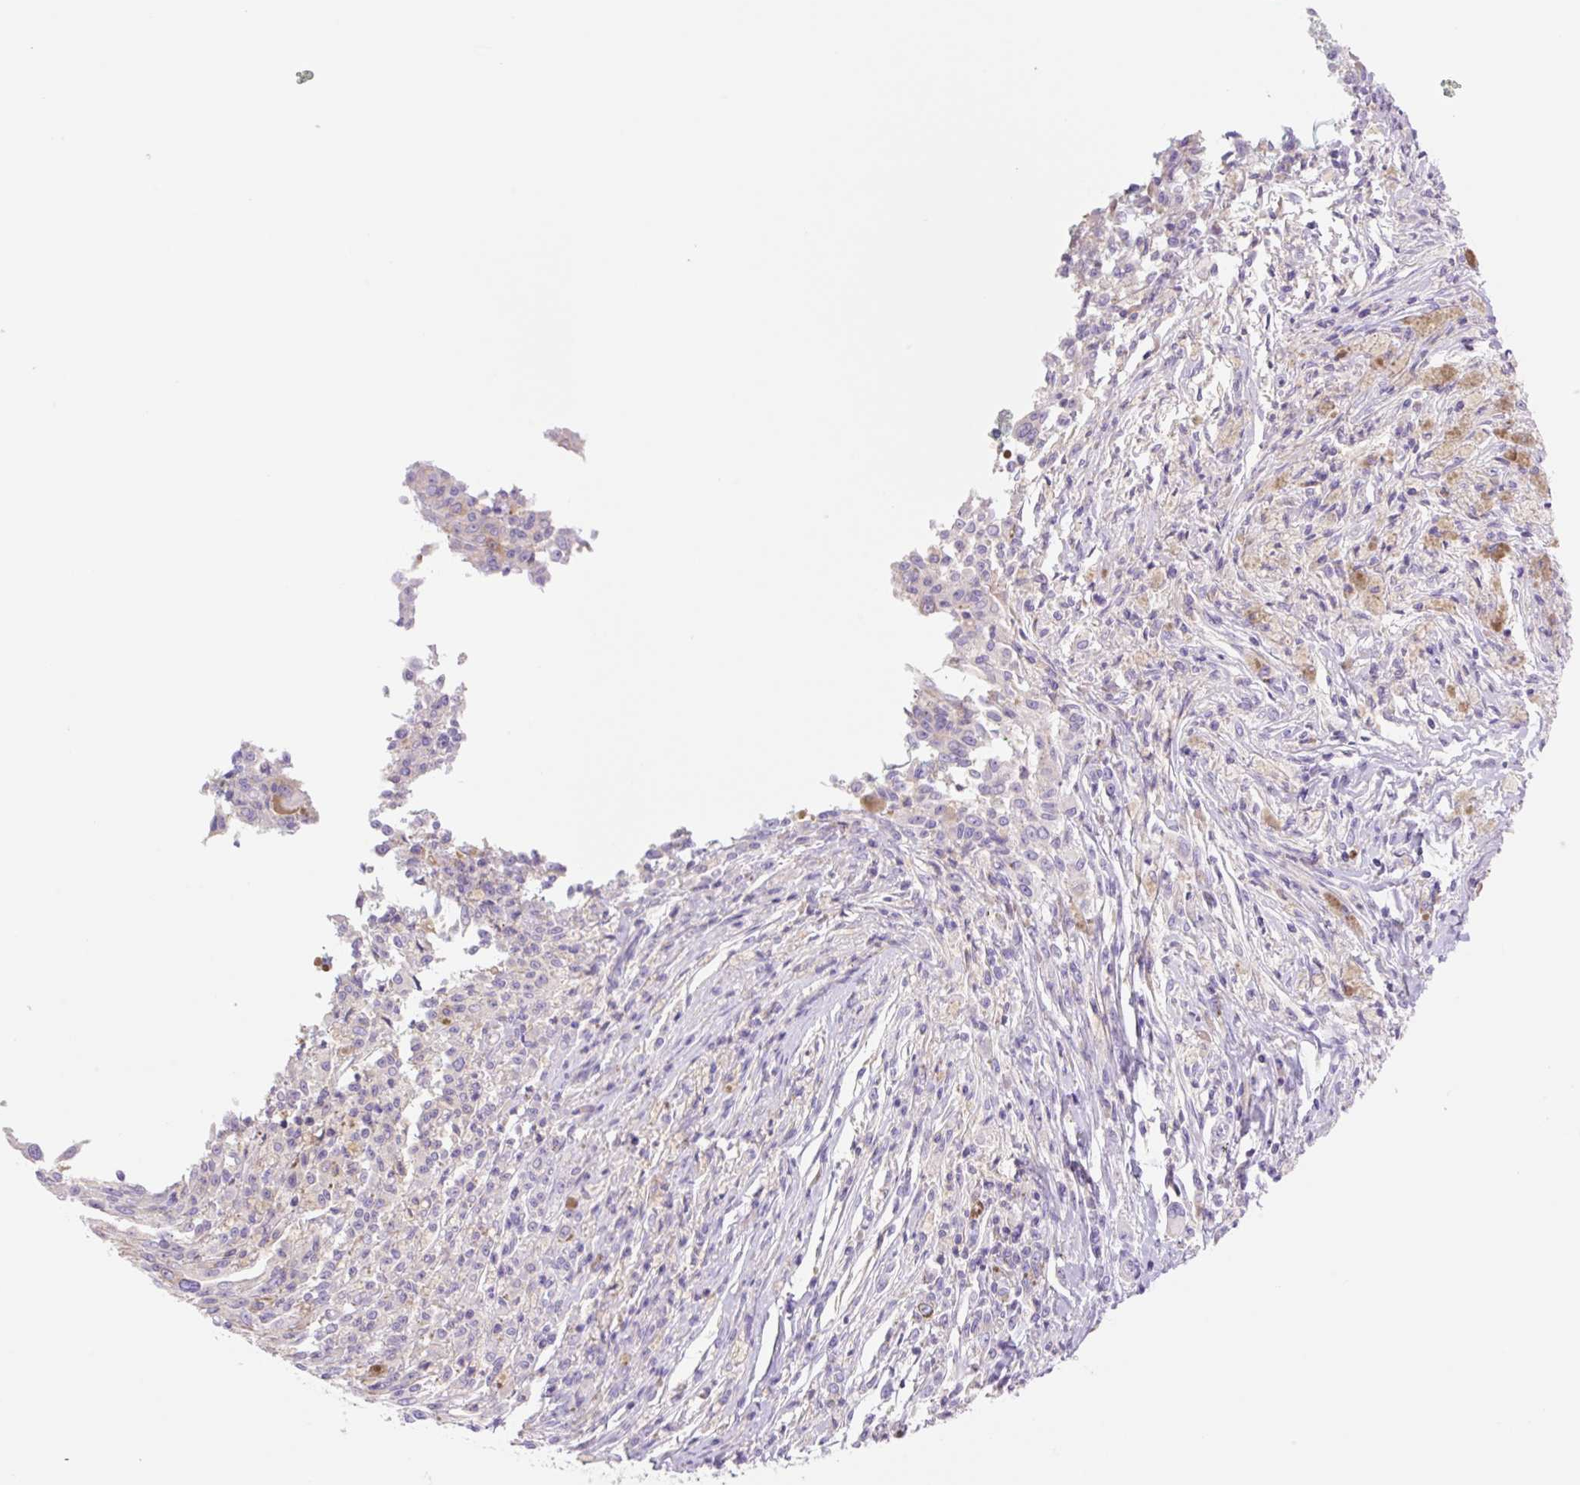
{"staining": {"intensity": "negative", "quantity": "none", "location": "none"}, "tissue": "melanoma", "cell_type": "Tumor cells", "image_type": "cancer", "snomed": [{"axis": "morphology", "description": "Malignant melanoma, NOS"}, {"axis": "topography", "description": "Skin"}], "caption": "Image shows no protein expression in tumor cells of malignant melanoma tissue.", "gene": "DENND5A", "patient": {"sex": "female", "age": 52}}